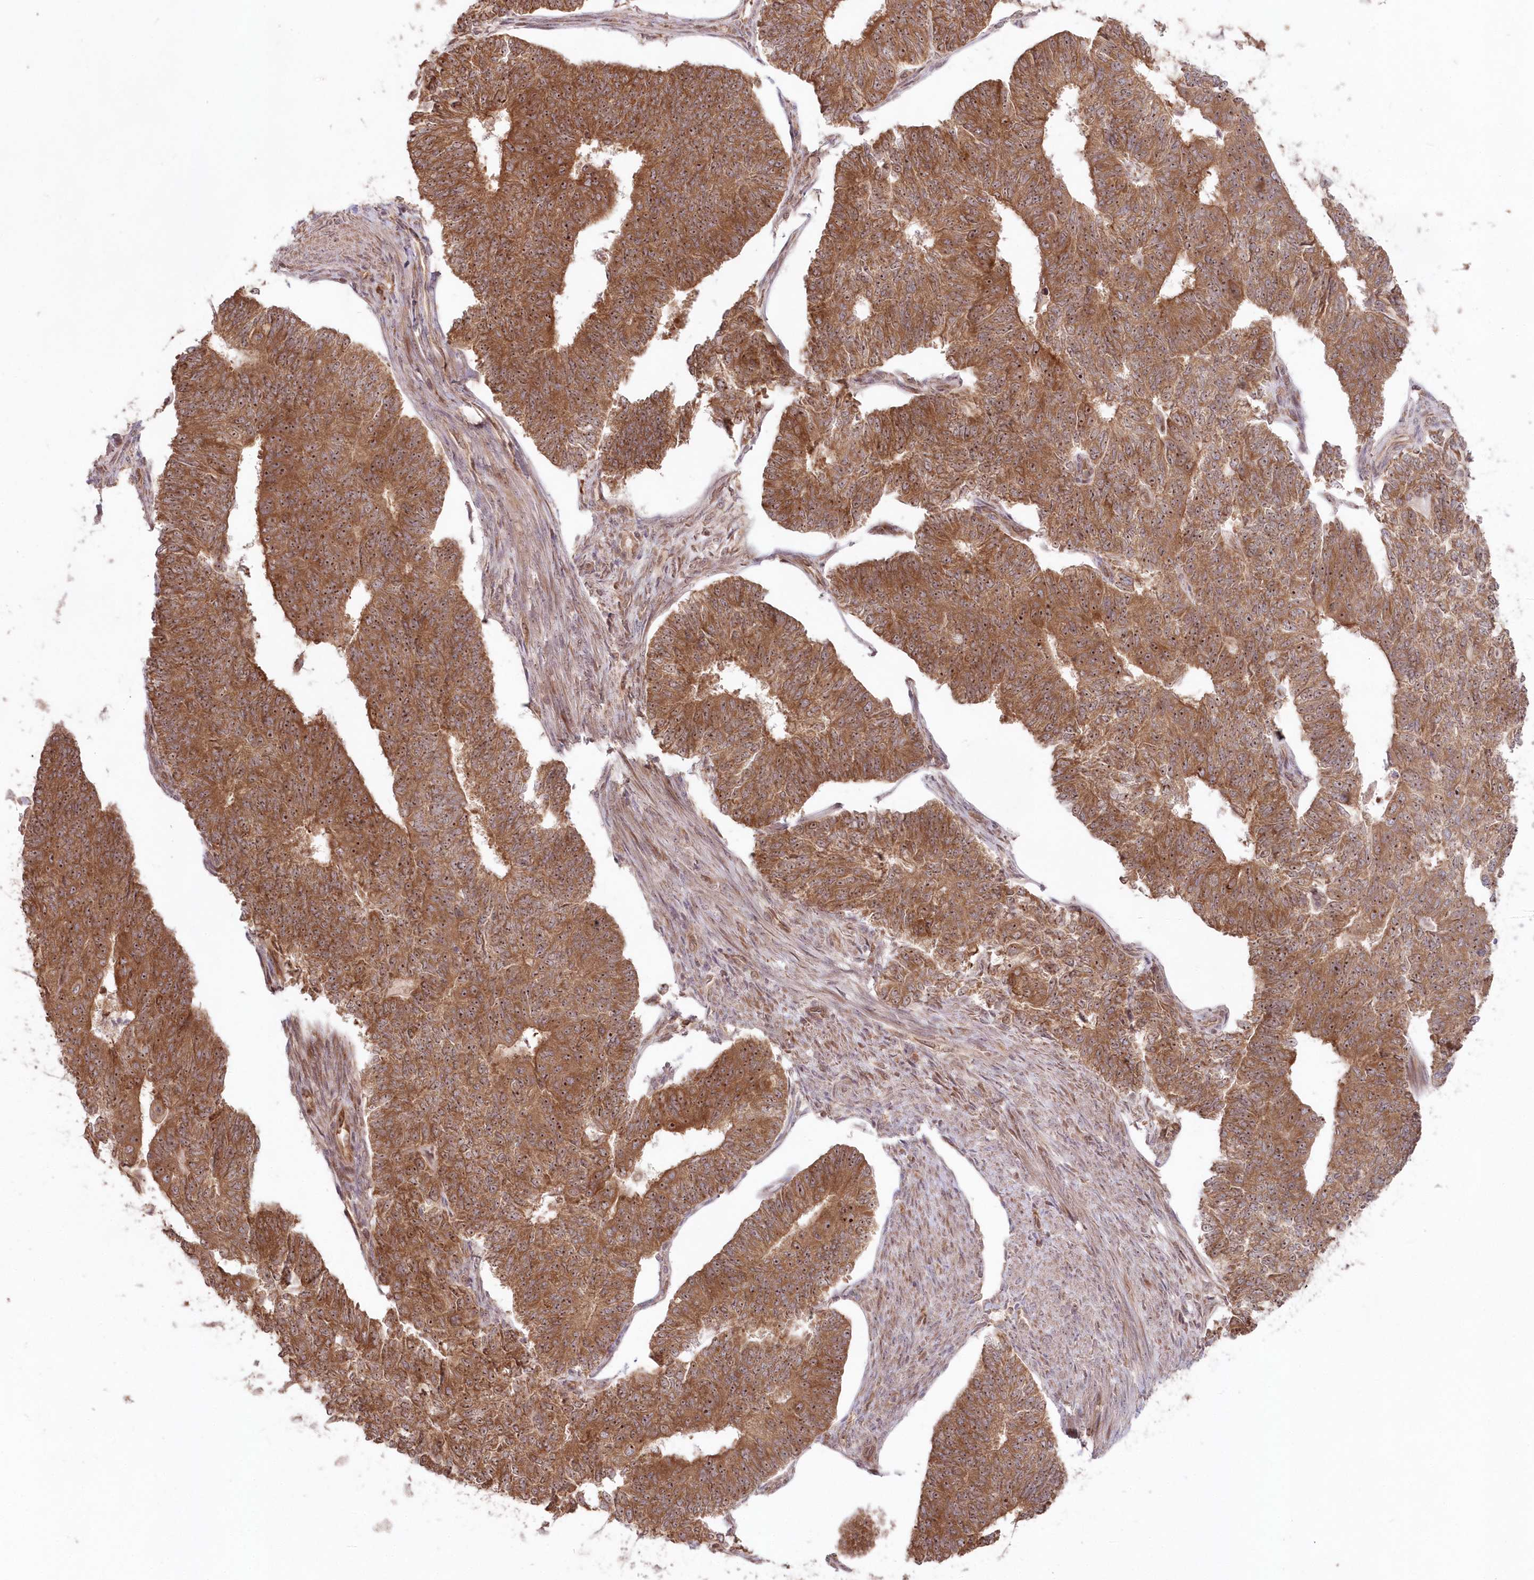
{"staining": {"intensity": "moderate", "quantity": ">75%", "location": "cytoplasmic/membranous,nuclear"}, "tissue": "endometrial cancer", "cell_type": "Tumor cells", "image_type": "cancer", "snomed": [{"axis": "morphology", "description": "Adenocarcinoma, NOS"}, {"axis": "topography", "description": "Endometrium"}], "caption": "Immunohistochemistry micrograph of neoplastic tissue: human endometrial cancer (adenocarcinoma) stained using immunohistochemistry (IHC) demonstrates medium levels of moderate protein expression localized specifically in the cytoplasmic/membranous and nuclear of tumor cells, appearing as a cytoplasmic/membranous and nuclear brown color.", "gene": "SERINC1", "patient": {"sex": "female", "age": 32}}